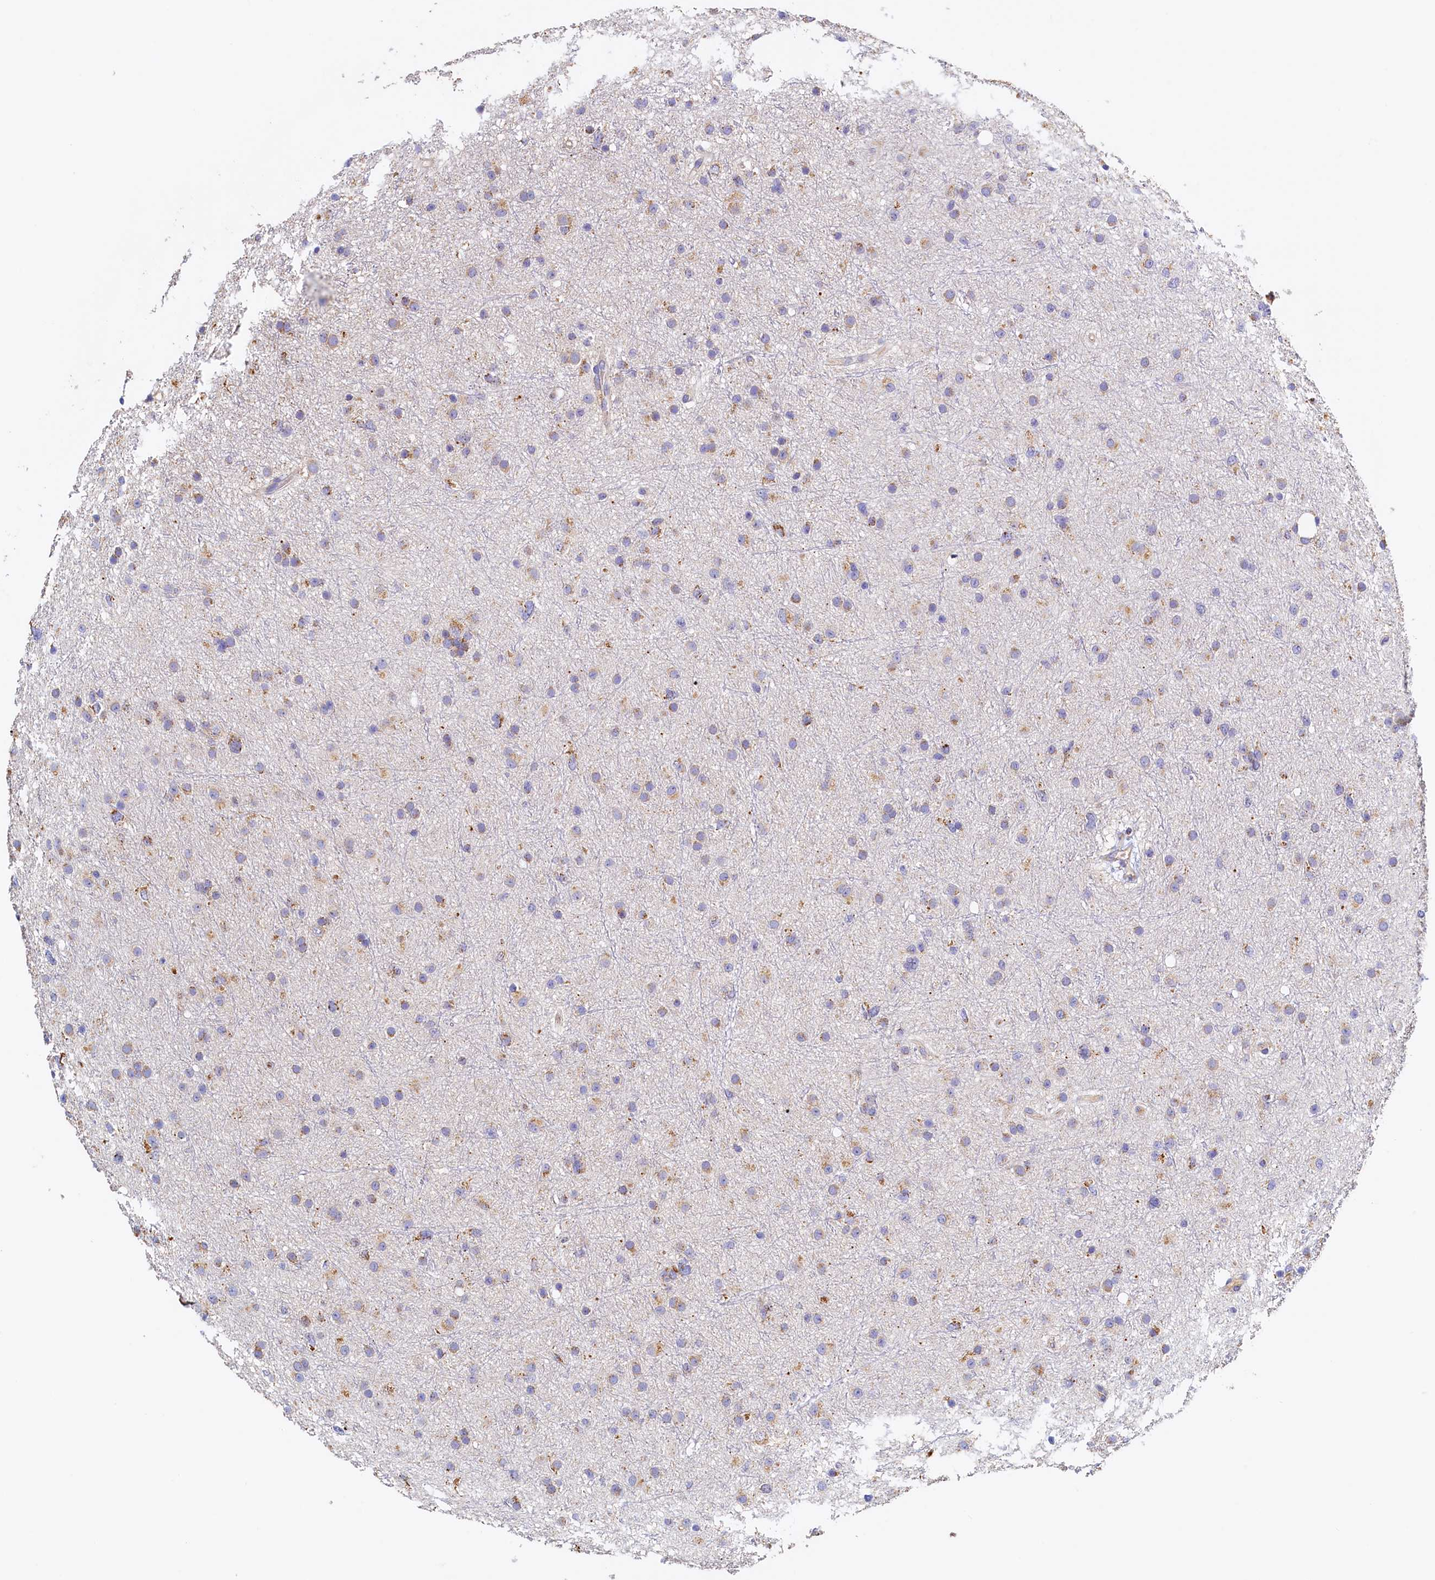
{"staining": {"intensity": "weak", "quantity": ">75%", "location": "cytoplasmic/membranous"}, "tissue": "glioma", "cell_type": "Tumor cells", "image_type": "cancer", "snomed": [{"axis": "morphology", "description": "Glioma, malignant, Low grade"}, {"axis": "topography", "description": "Cerebral cortex"}], "caption": "High-magnification brightfield microscopy of malignant low-grade glioma stained with DAB (3,3'-diaminobenzidine) (brown) and counterstained with hematoxylin (blue). tumor cells exhibit weak cytoplasmic/membranous expression is present in about>75% of cells.", "gene": "POC1A", "patient": {"sex": "female", "age": 39}}